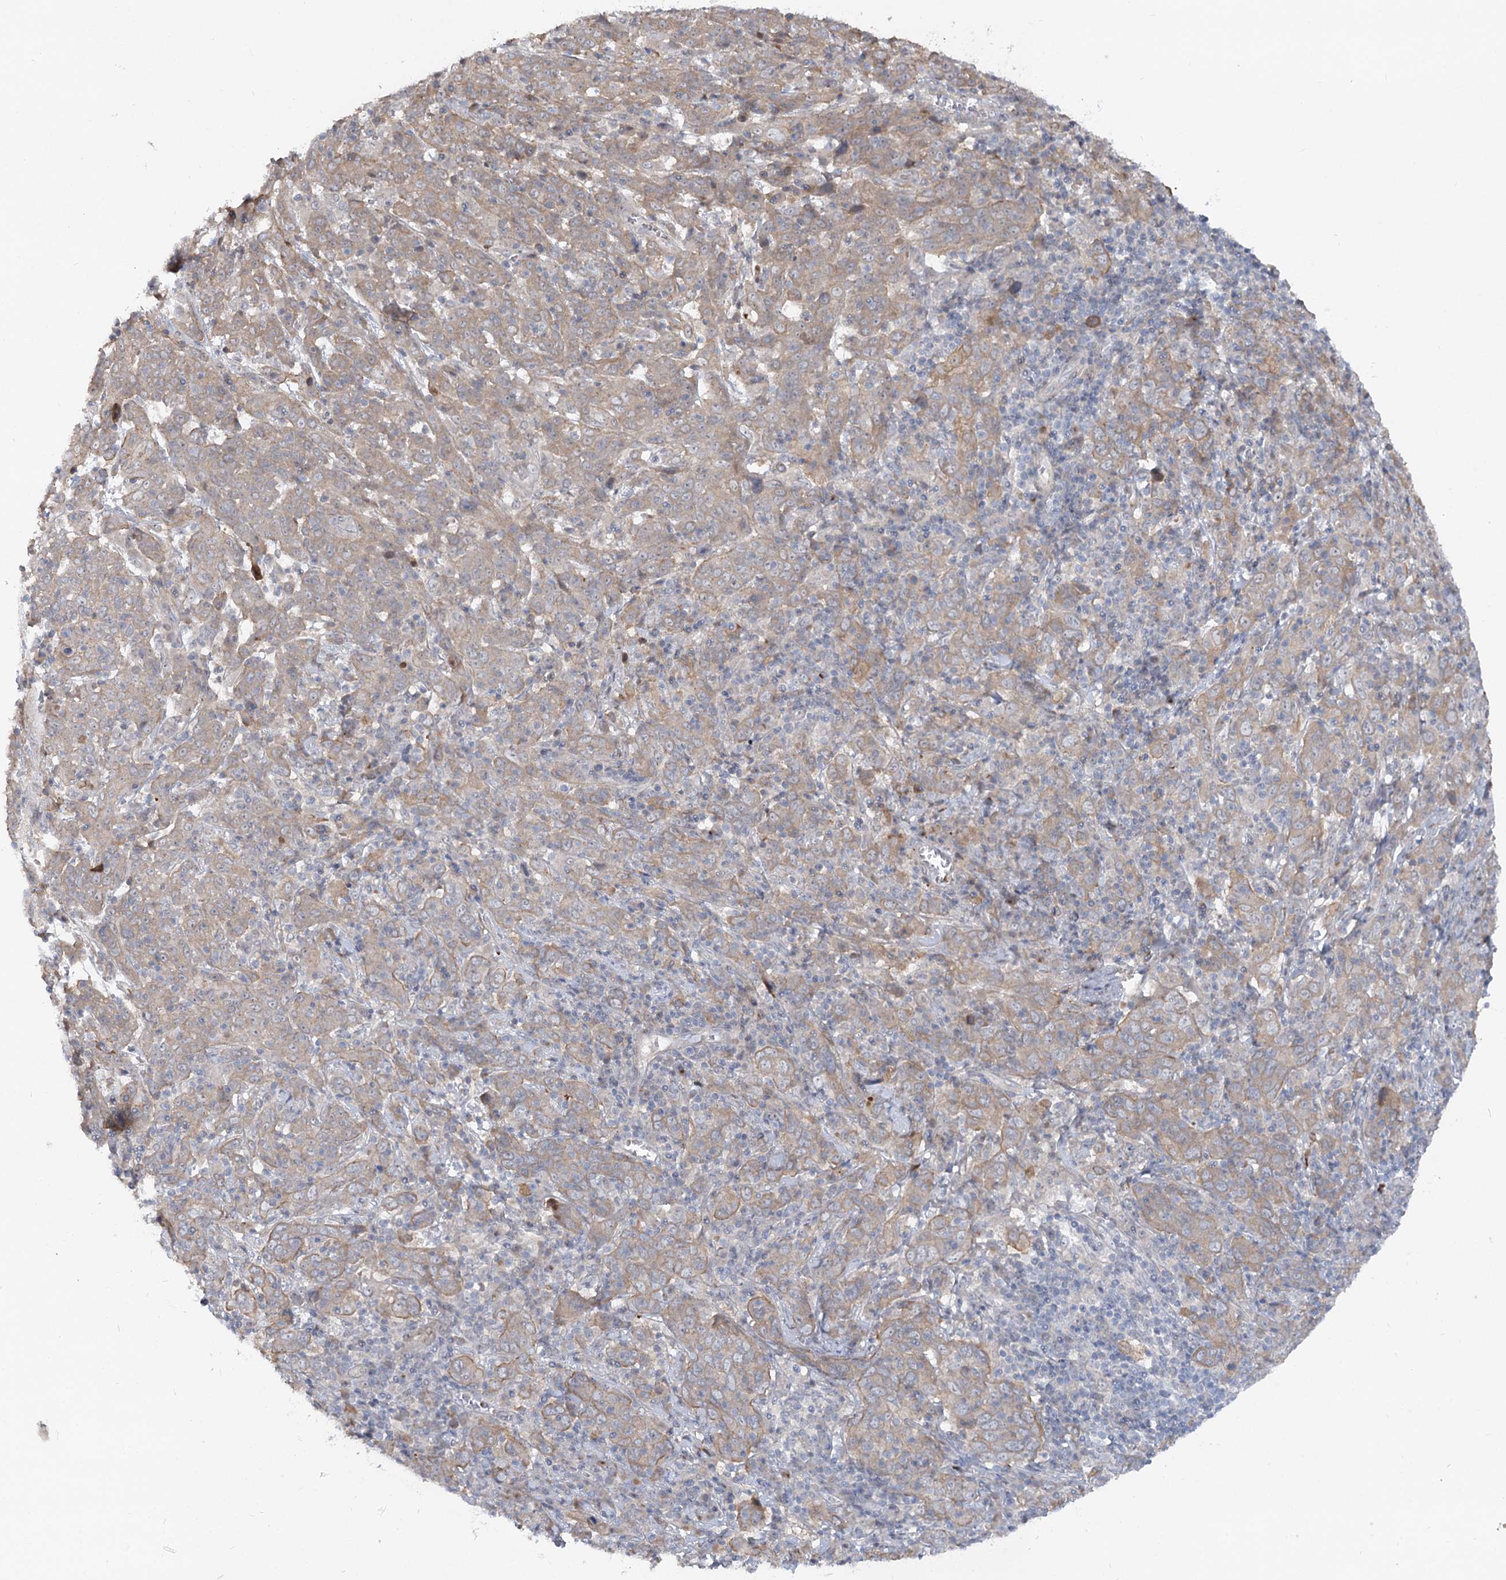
{"staining": {"intensity": "moderate", "quantity": ">75%", "location": "cytoplasmic/membranous"}, "tissue": "cervical cancer", "cell_type": "Tumor cells", "image_type": "cancer", "snomed": [{"axis": "morphology", "description": "Squamous cell carcinoma, NOS"}, {"axis": "topography", "description": "Cervix"}], "caption": "A photomicrograph of cervical squamous cell carcinoma stained for a protein reveals moderate cytoplasmic/membranous brown staining in tumor cells. The protein of interest is stained brown, and the nuclei are stained in blue (DAB IHC with brightfield microscopy, high magnification).", "gene": "FGF19", "patient": {"sex": "female", "age": 67}}